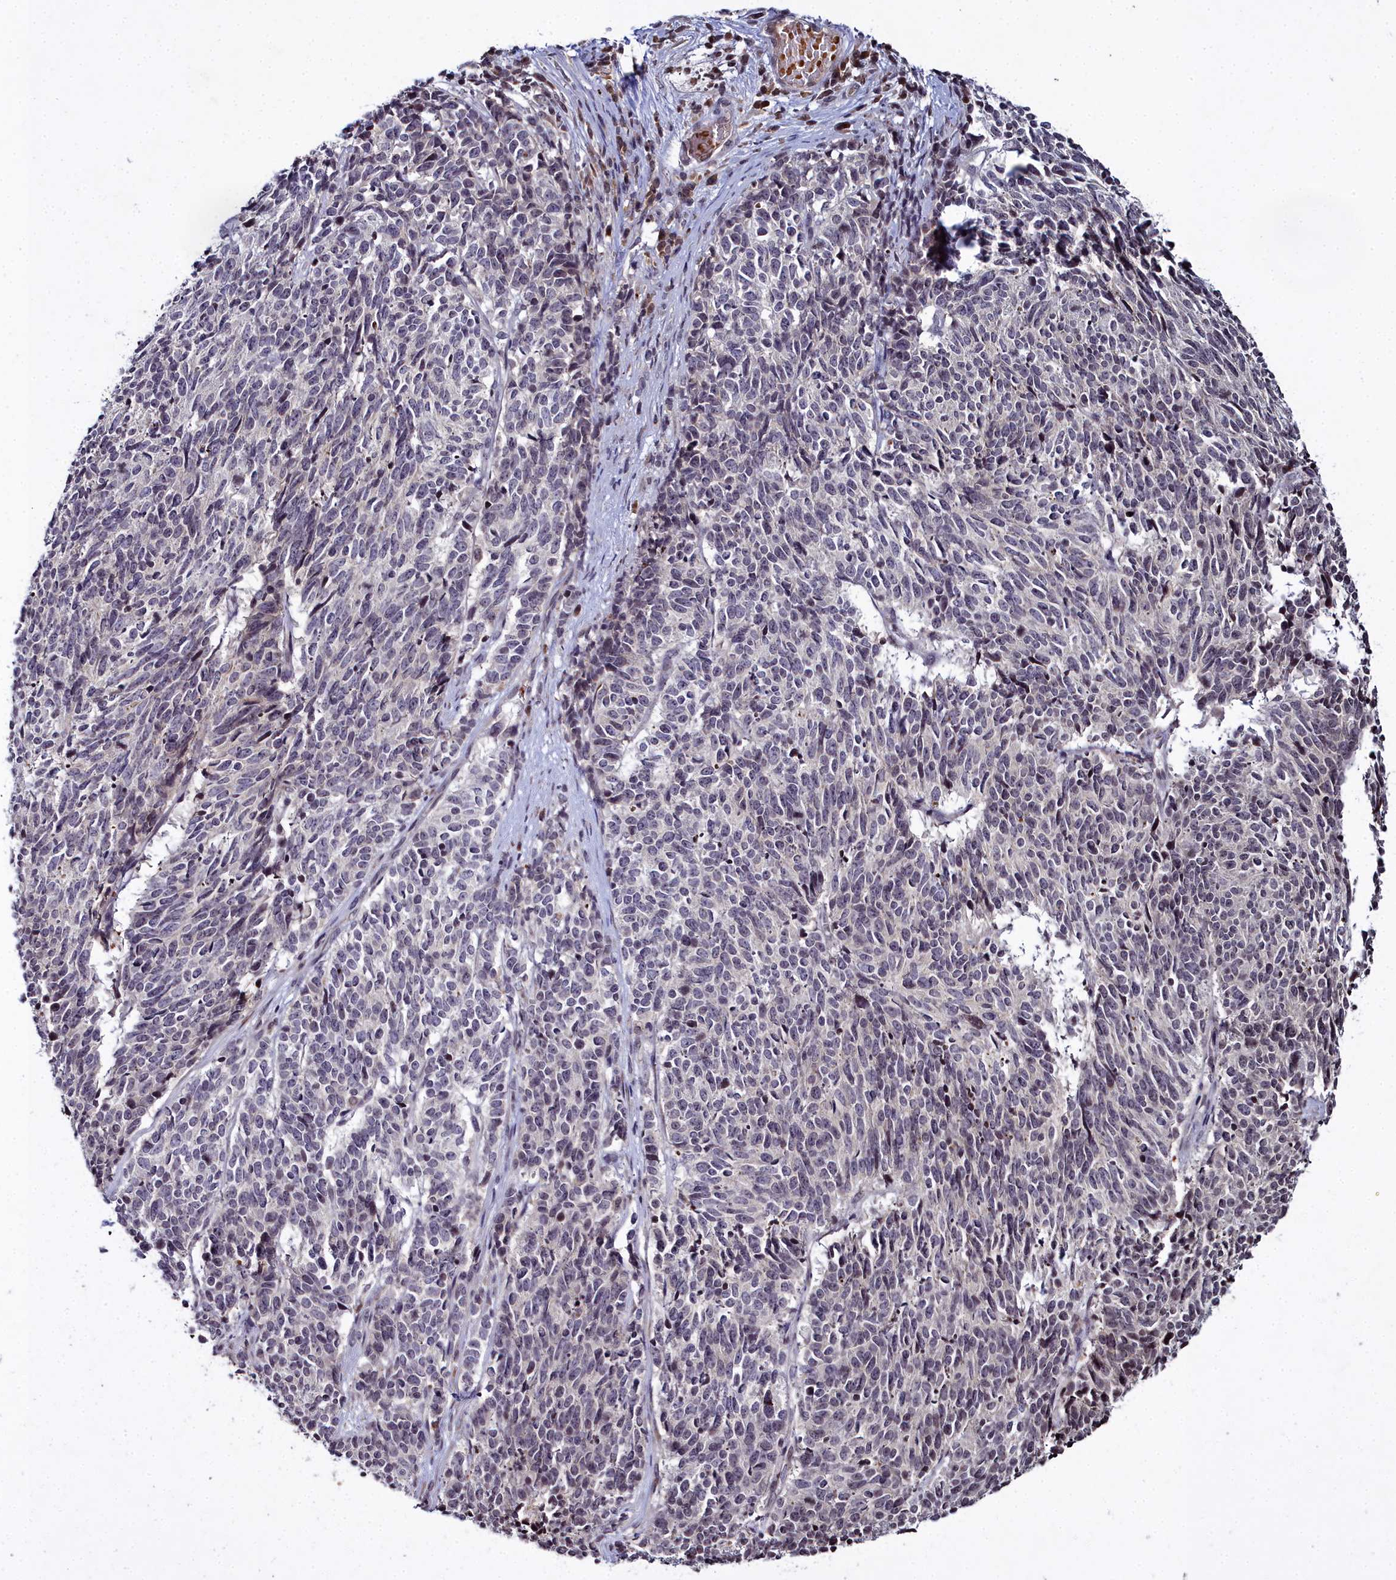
{"staining": {"intensity": "negative", "quantity": "none", "location": "none"}, "tissue": "cervical cancer", "cell_type": "Tumor cells", "image_type": "cancer", "snomed": [{"axis": "morphology", "description": "Squamous cell carcinoma, NOS"}, {"axis": "topography", "description": "Cervix"}], "caption": "This is an immunohistochemistry micrograph of cervical cancer (squamous cell carcinoma). There is no expression in tumor cells.", "gene": "FZD4", "patient": {"sex": "female", "age": 29}}